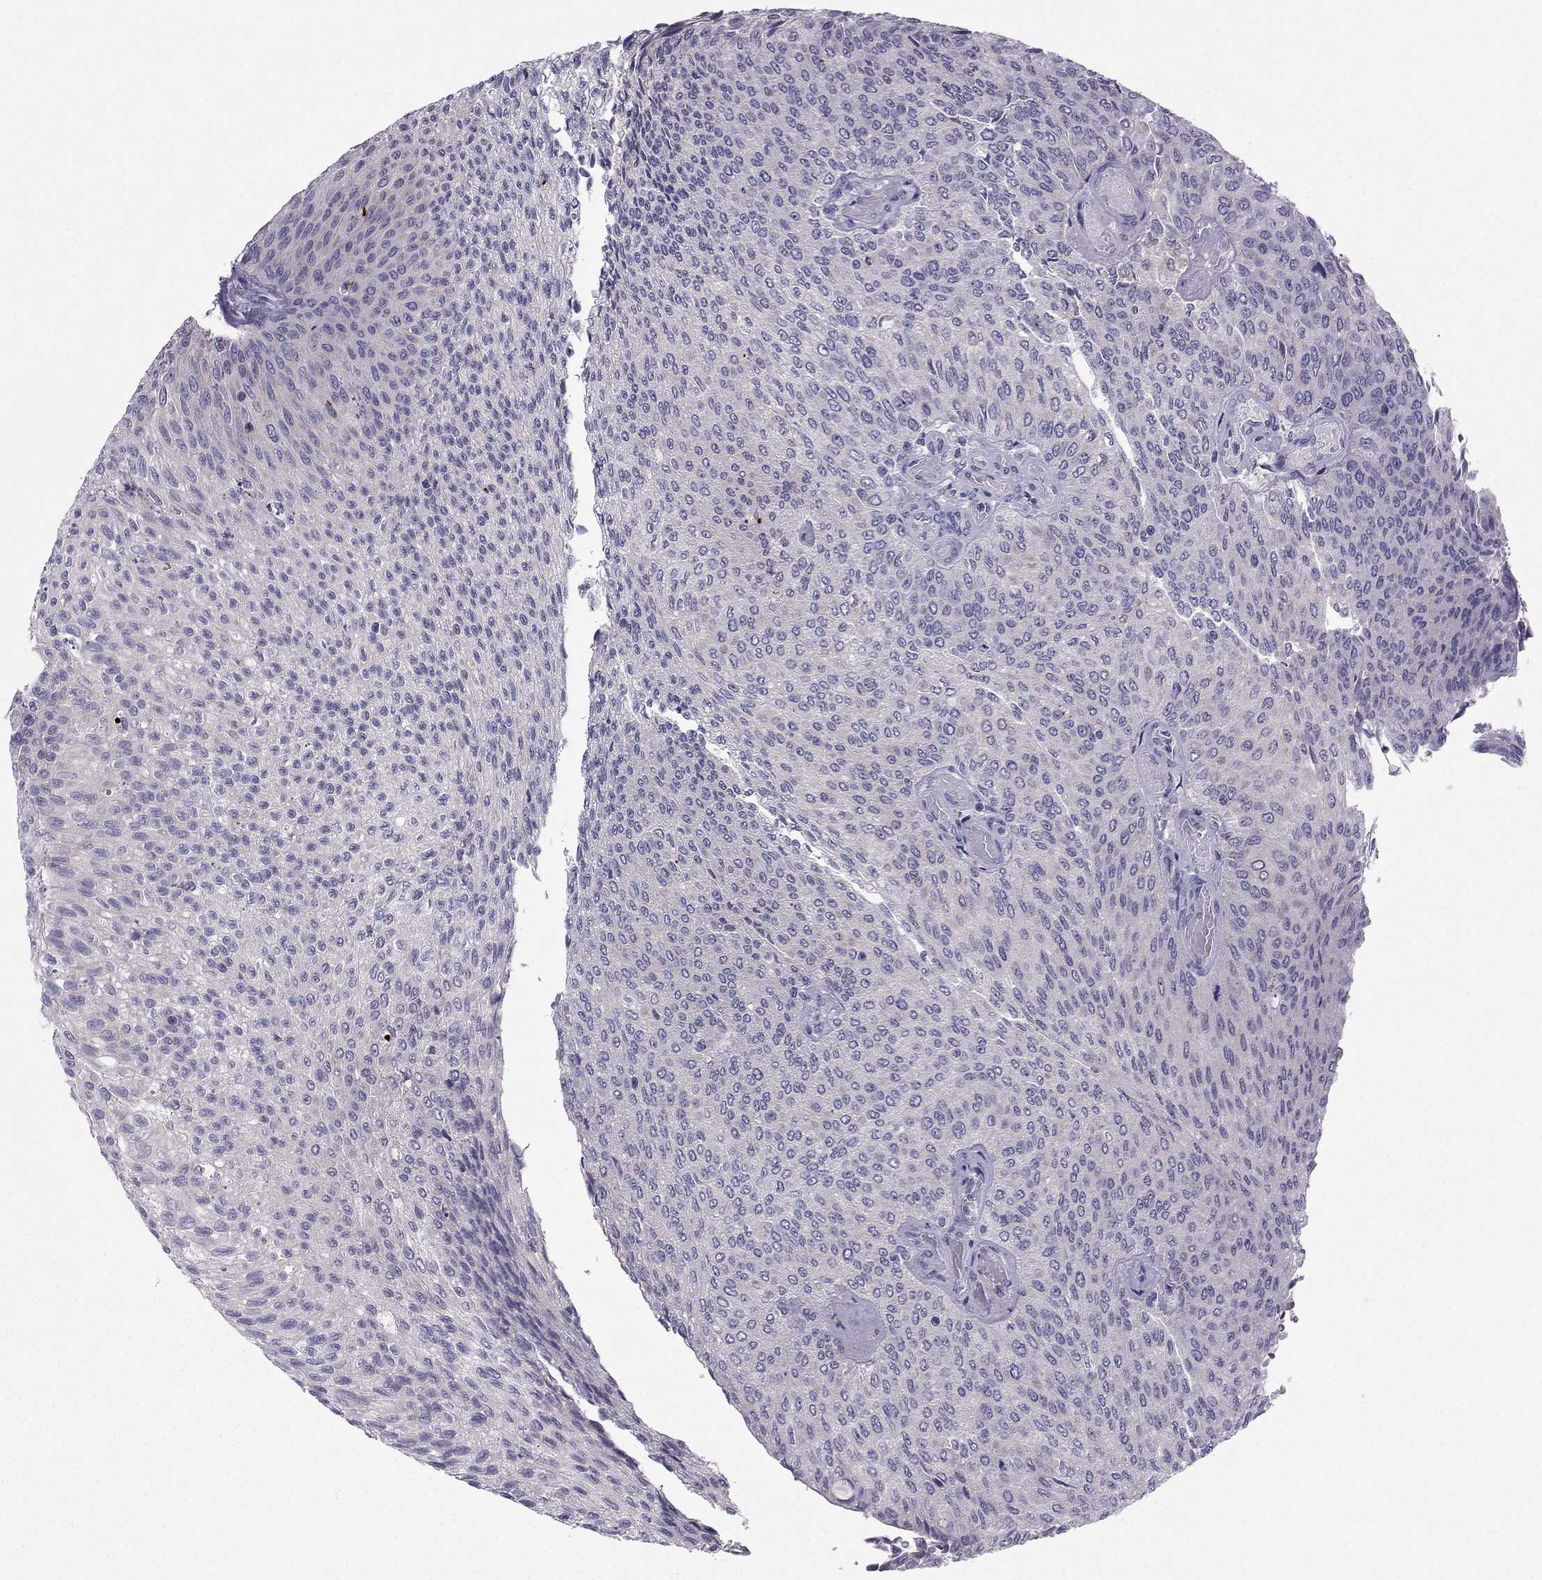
{"staining": {"intensity": "negative", "quantity": "none", "location": "none"}, "tissue": "urothelial cancer", "cell_type": "Tumor cells", "image_type": "cancer", "snomed": [{"axis": "morphology", "description": "Urothelial carcinoma, Low grade"}, {"axis": "topography", "description": "Ureter, NOS"}, {"axis": "topography", "description": "Urinary bladder"}], "caption": "IHC photomicrograph of urothelial cancer stained for a protein (brown), which reveals no staining in tumor cells. (DAB immunohistochemistry, high magnification).", "gene": "SYT5", "patient": {"sex": "male", "age": 78}}